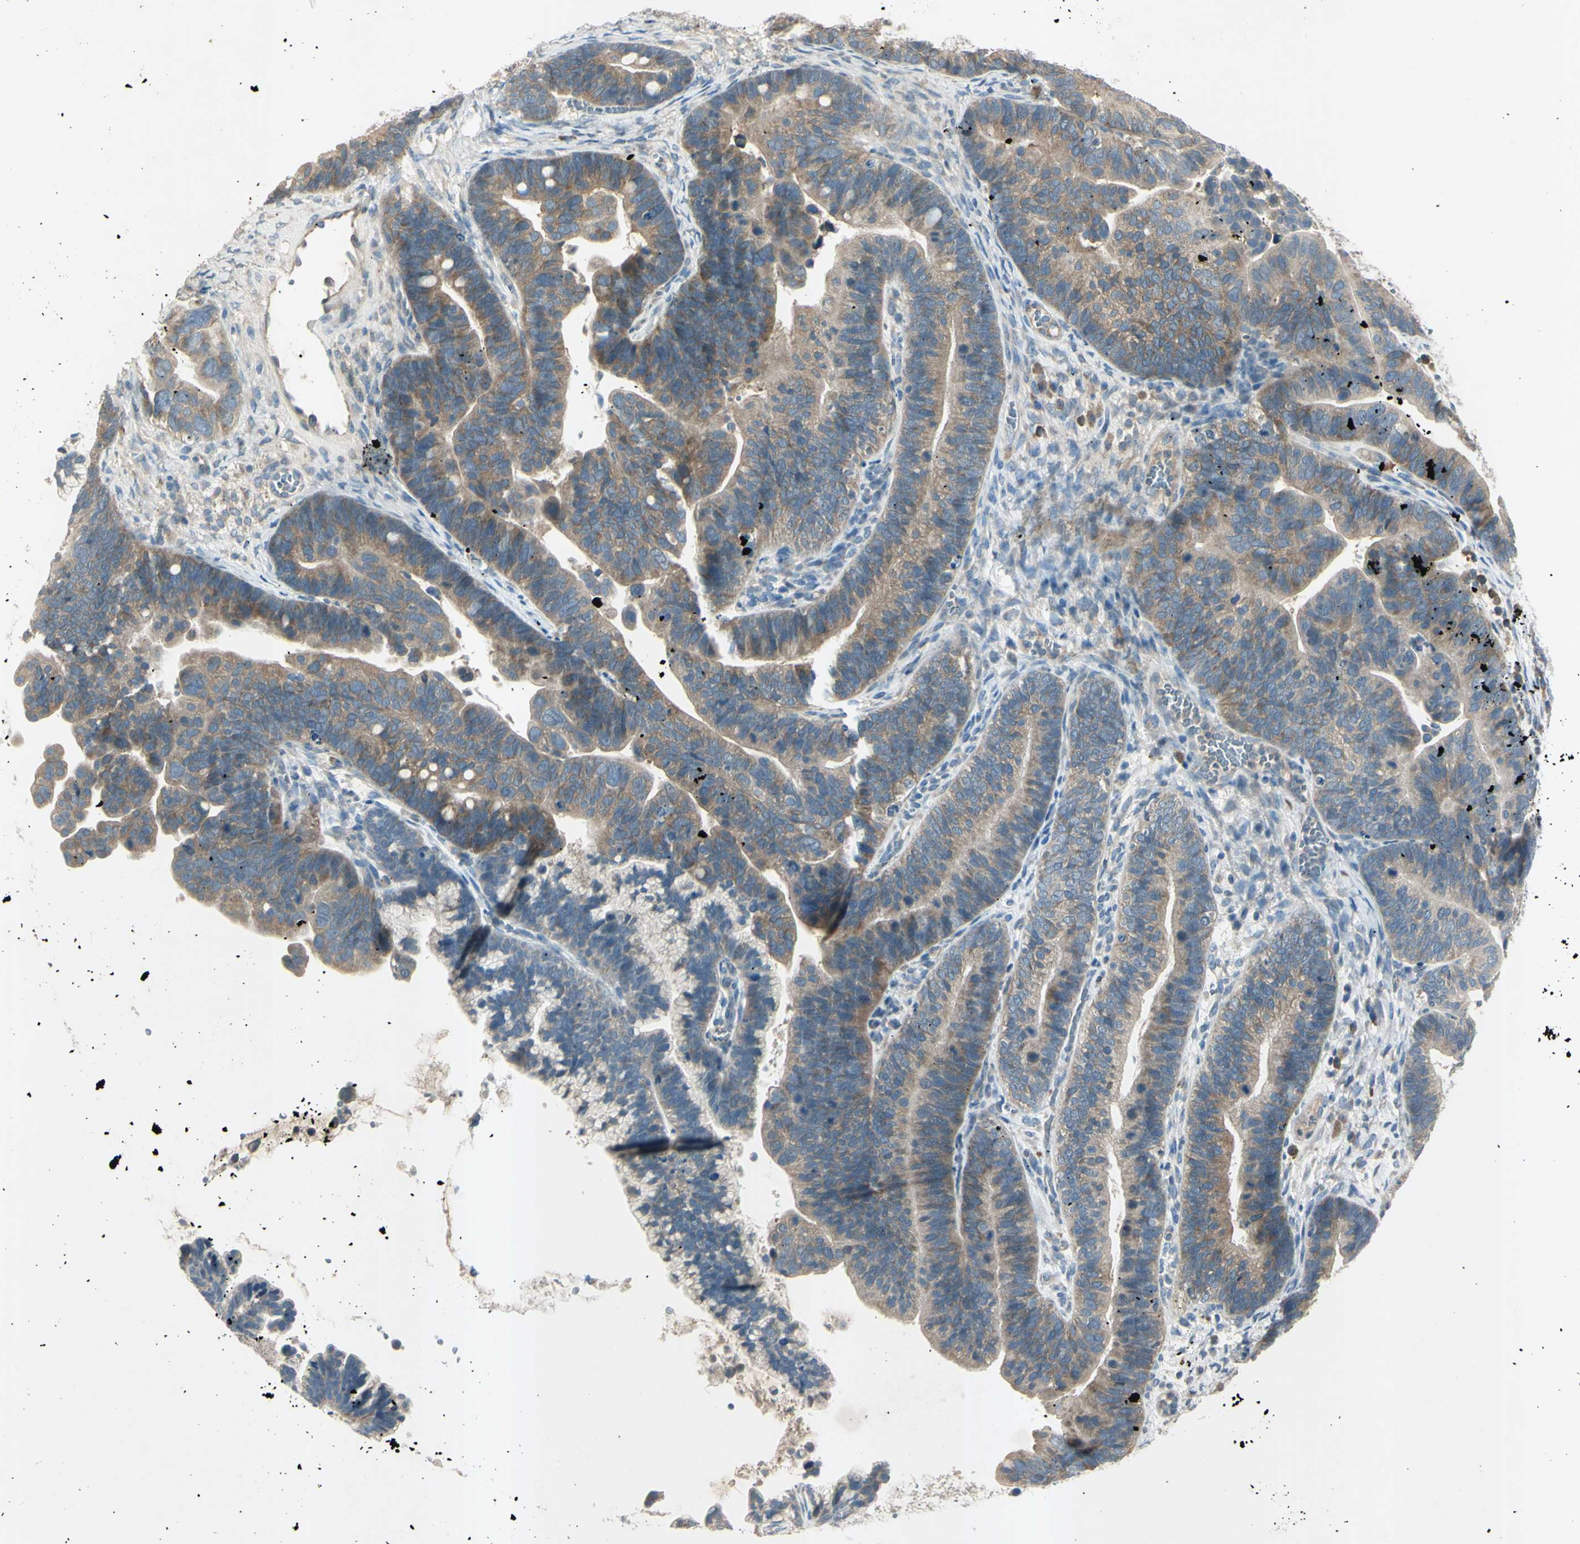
{"staining": {"intensity": "moderate", "quantity": ">75%", "location": "cytoplasmic/membranous"}, "tissue": "ovarian cancer", "cell_type": "Tumor cells", "image_type": "cancer", "snomed": [{"axis": "morphology", "description": "Cystadenocarcinoma, serous, NOS"}, {"axis": "topography", "description": "Ovary"}], "caption": "This photomicrograph shows ovarian cancer (serous cystadenocarcinoma) stained with immunohistochemistry to label a protein in brown. The cytoplasmic/membranous of tumor cells show moderate positivity for the protein. Nuclei are counter-stained blue.", "gene": "AATK", "patient": {"sex": "female", "age": 56}}